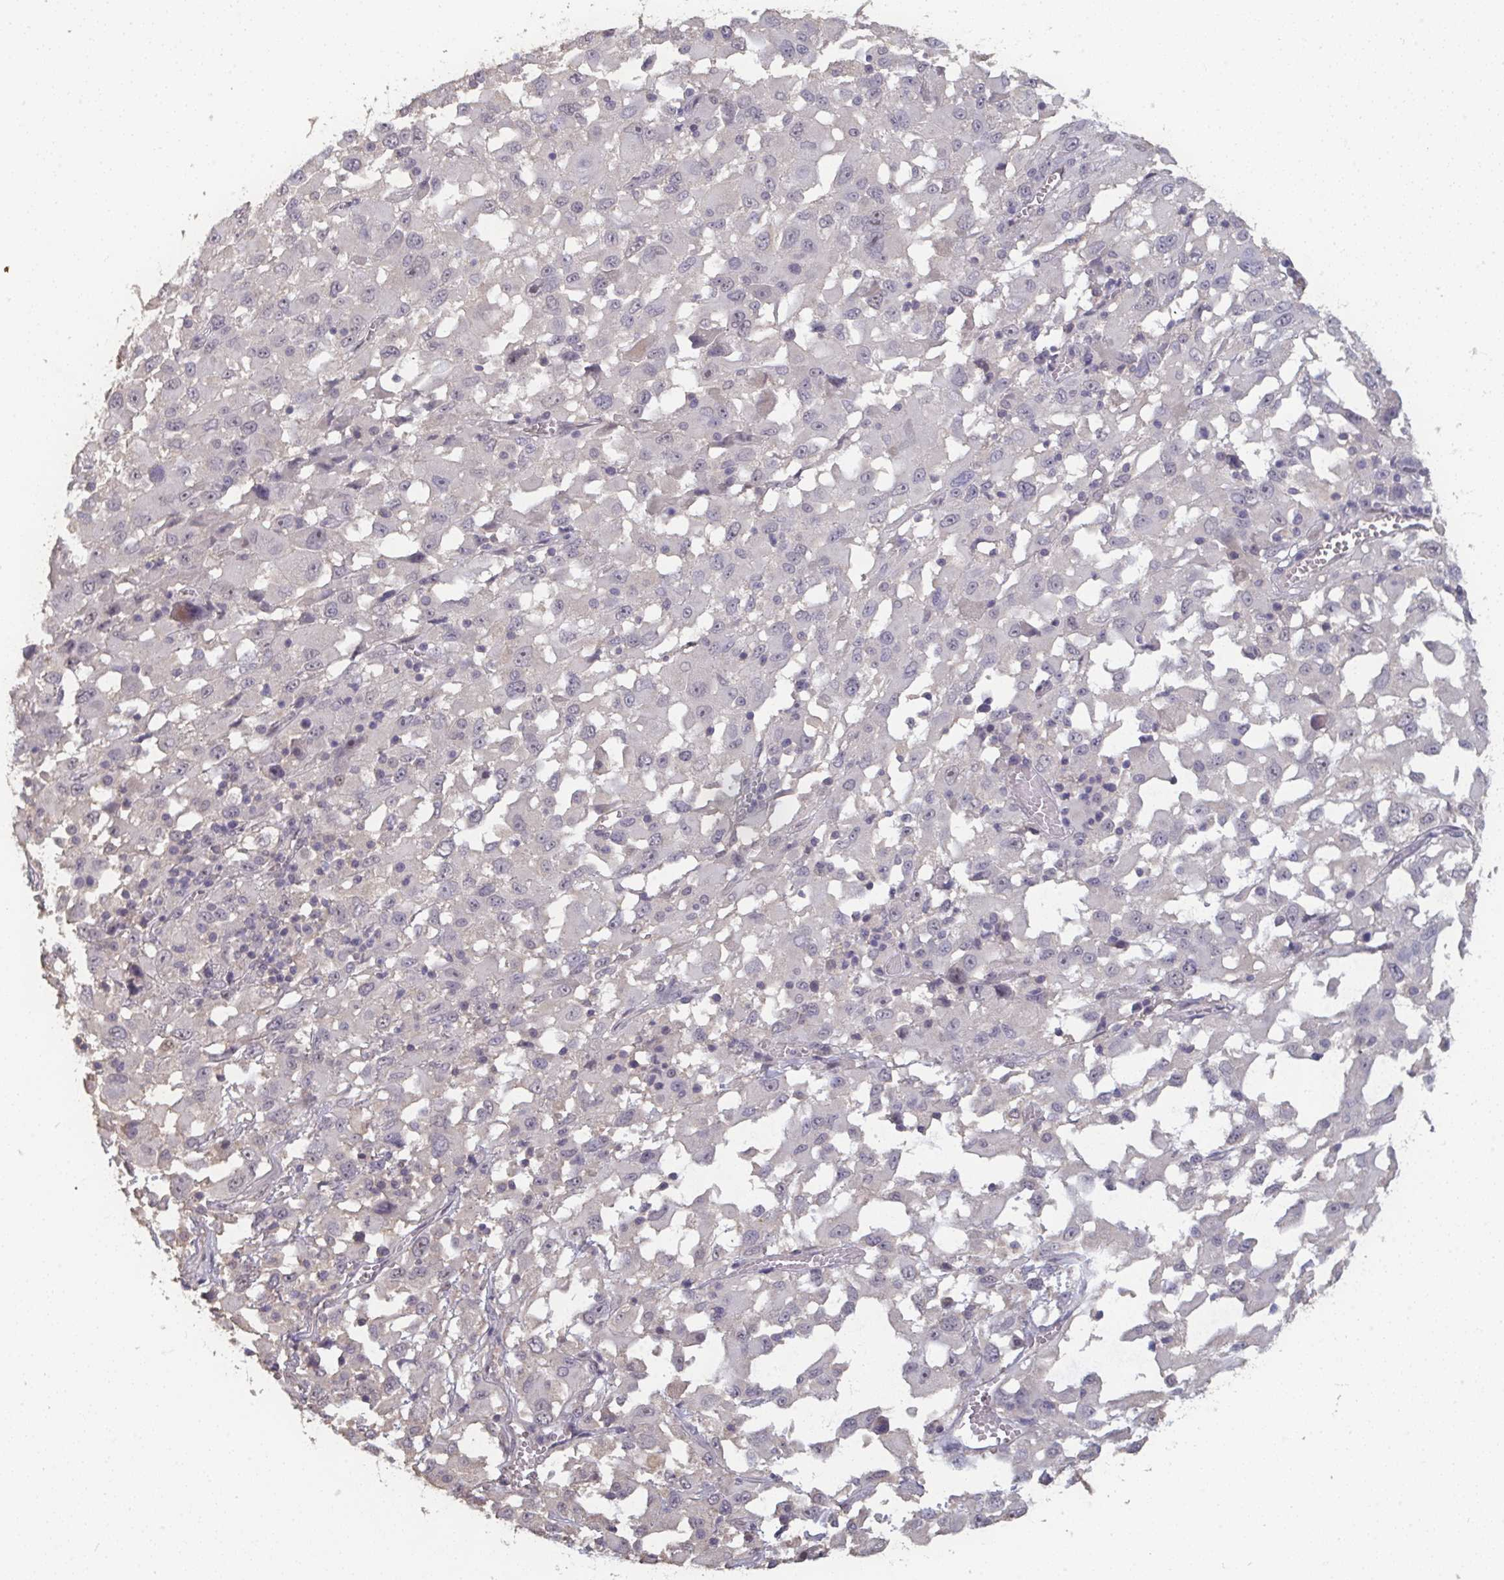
{"staining": {"intensity": "negative", "quantity": "none", "location": "none"}, "tissue": "melanoma", "cell_type": "Tumor cells", "image_type": "cancer", "snomed": [{"axis": "morphology", "description": "Malignant melanoma, Metastatic site"}, {"axis": "topography", "description": "Soft tissue"}], "caption": "Immunohistochemistry histopathology image of human melanoma stained for a protein (brown), which displays no positivity in tumor cells.", "gene": "LIX1", "patient": {"sex": "male", "age": 50}}